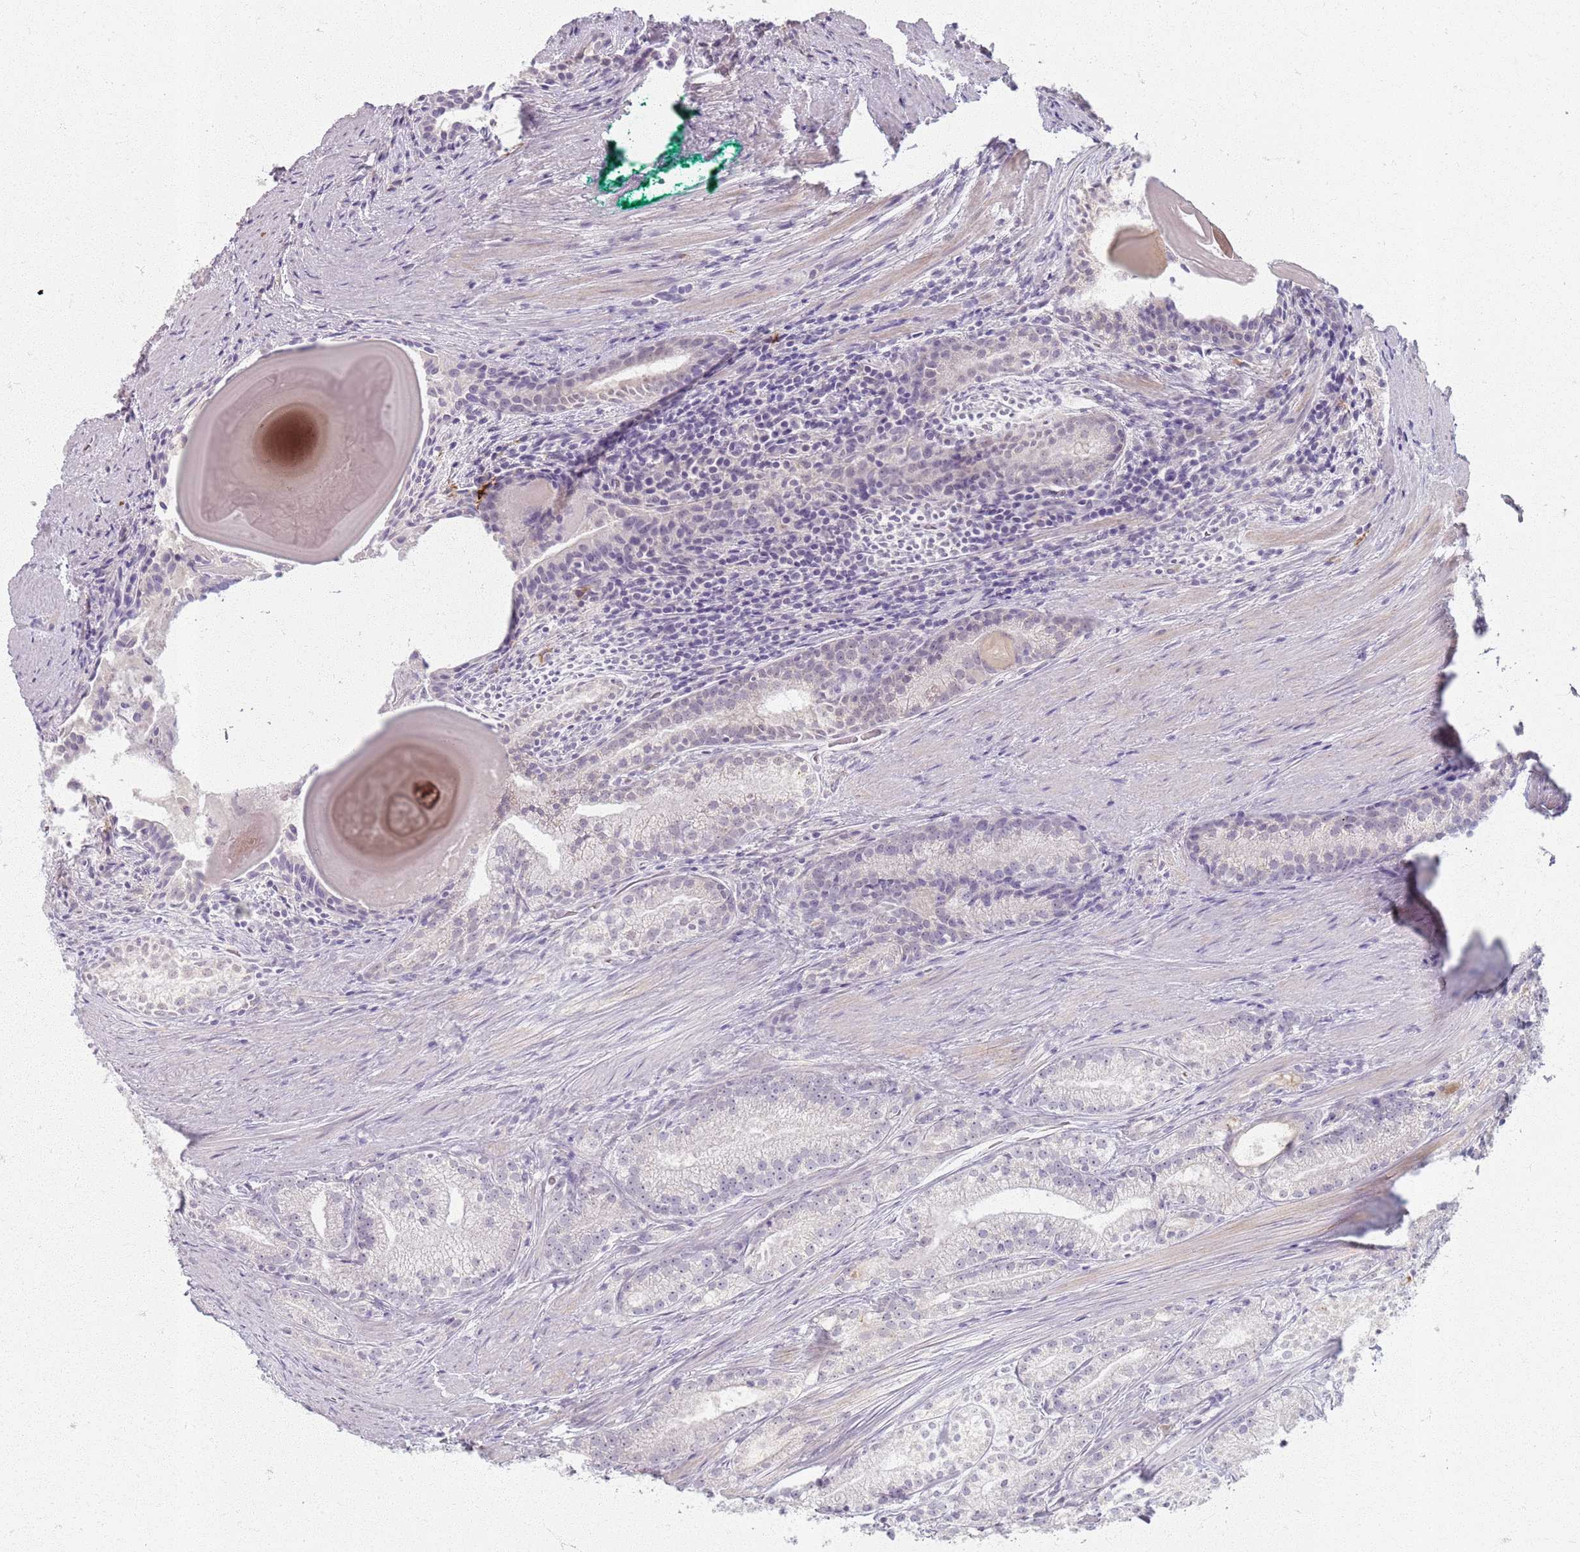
{"staining": {"intensity": "negative", "quantity": "none", "location": "none"}, "tissue": "prostate cancer", "cell_type": "Tumor cells", "image_type": "cancer", "snomed": [{"axis": "morphology", "description": "Adenocarcinoma, Low grade"}, {"axis": "topography", "description": "Prostate"}], "caption": "Immunohistochemistry micrograph of human adenocarcinoma (low-grade) (prostate) stained for a protein (brown), which shows no staining in tumor cells.", "gene": "CRIPT", "patient": {"sex": "male", "age": 57}}